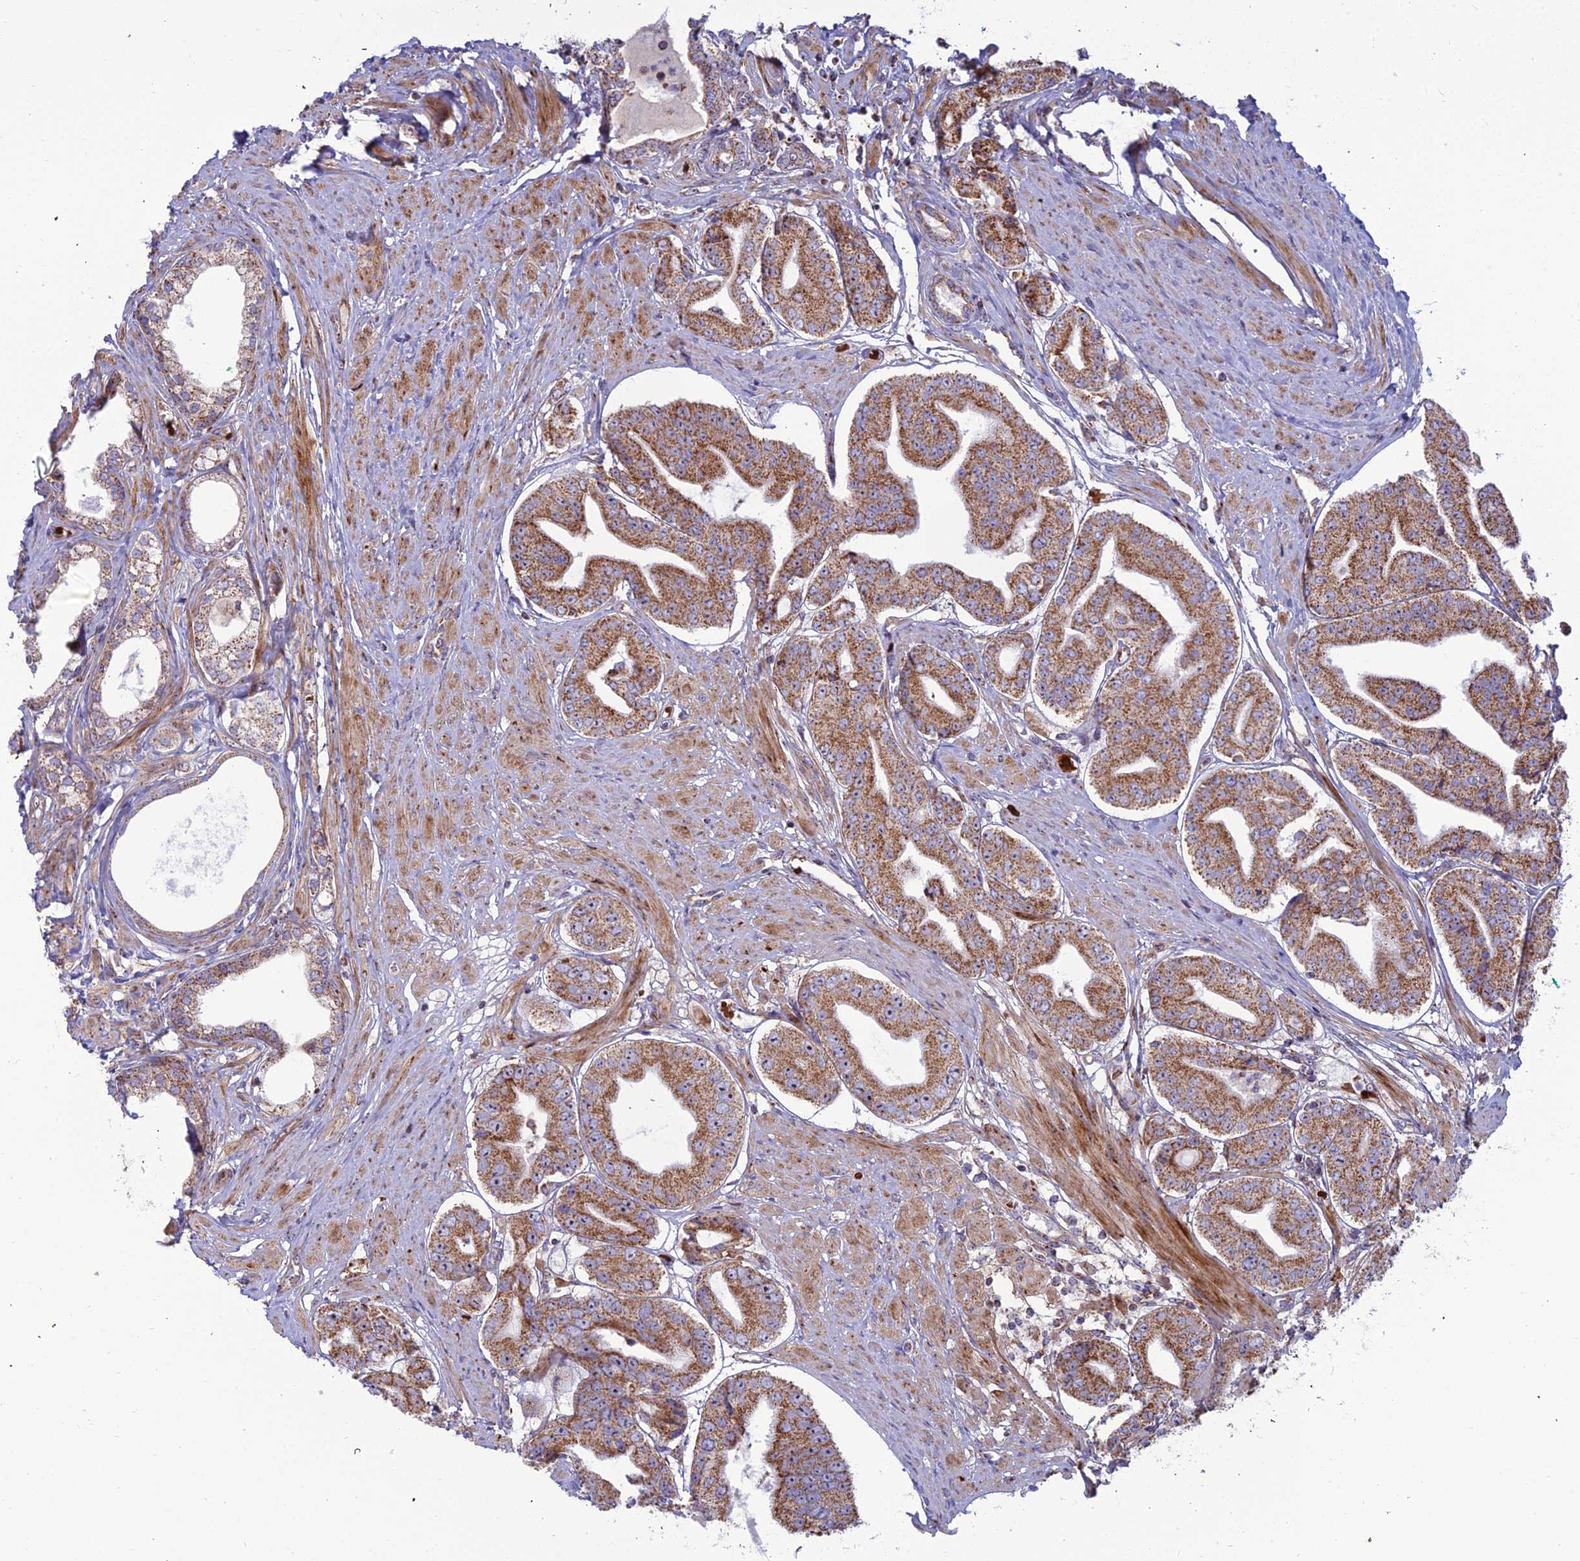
{"staining": {"intensity": "strong", "quantity": ">75%", "location": "cytoplasmic/membranous"}, "tissue": "prostate cancer", "cell_type": "Tumor cells", "image_type": "cancer", "snomed": [{"axis": "morphology", "description": "Adenocarcinoma, High grade"}, {"axis": "topography", "description": "Prostate"}], "caption": "Strong cytoplasmic/membranous protein staining is appreciated in about >75% of tumor cells in prostate cancer (high-grade adenocarcinoma). (DAB = brown stain, brightfield microscopy at high magnification).", "gene": "SLC35F4", "patient": {"sex": "male", "age": 63}}